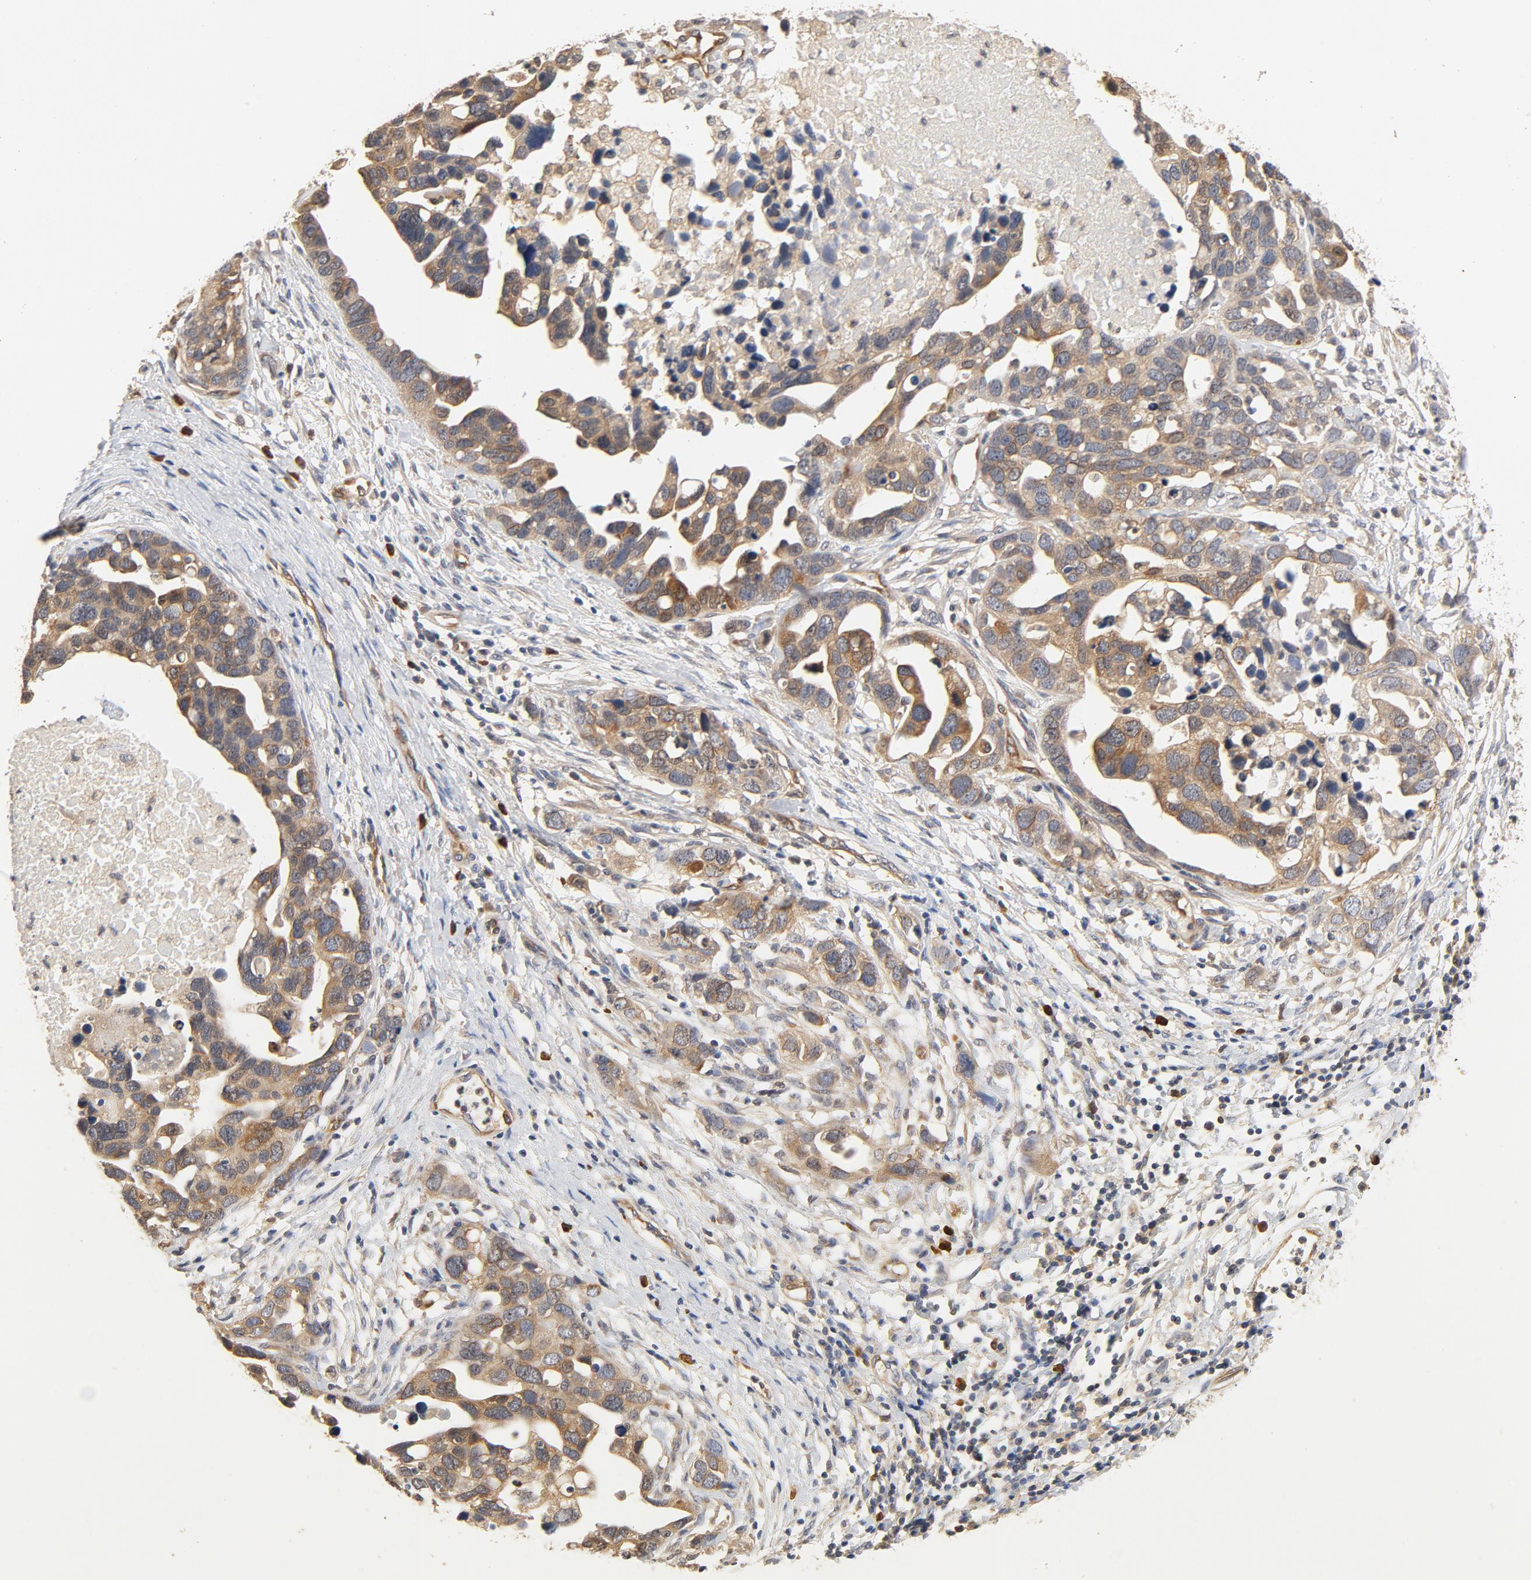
{"staining": {"intensity": "moderate", "quantity": "25%-75%", "location": "cytoplasmic/membranous"}, "tissue": "ovarian cancer", "cell_type": "Tumor cells", "image_type": "cancer", "snomed": [{"axis": "morphology", "description": "Cystadenocarcinoma, serous, NOS"}, {"axis": "topography", "description": "Ovary"}], "caption": "Ovarian cancer tissue displays moderate cytoplasmic/membranous positivity in about 25%-75% of tumor cells", "gene": "UBE2J1", "patient": {"sex": "female", "age": 54}}